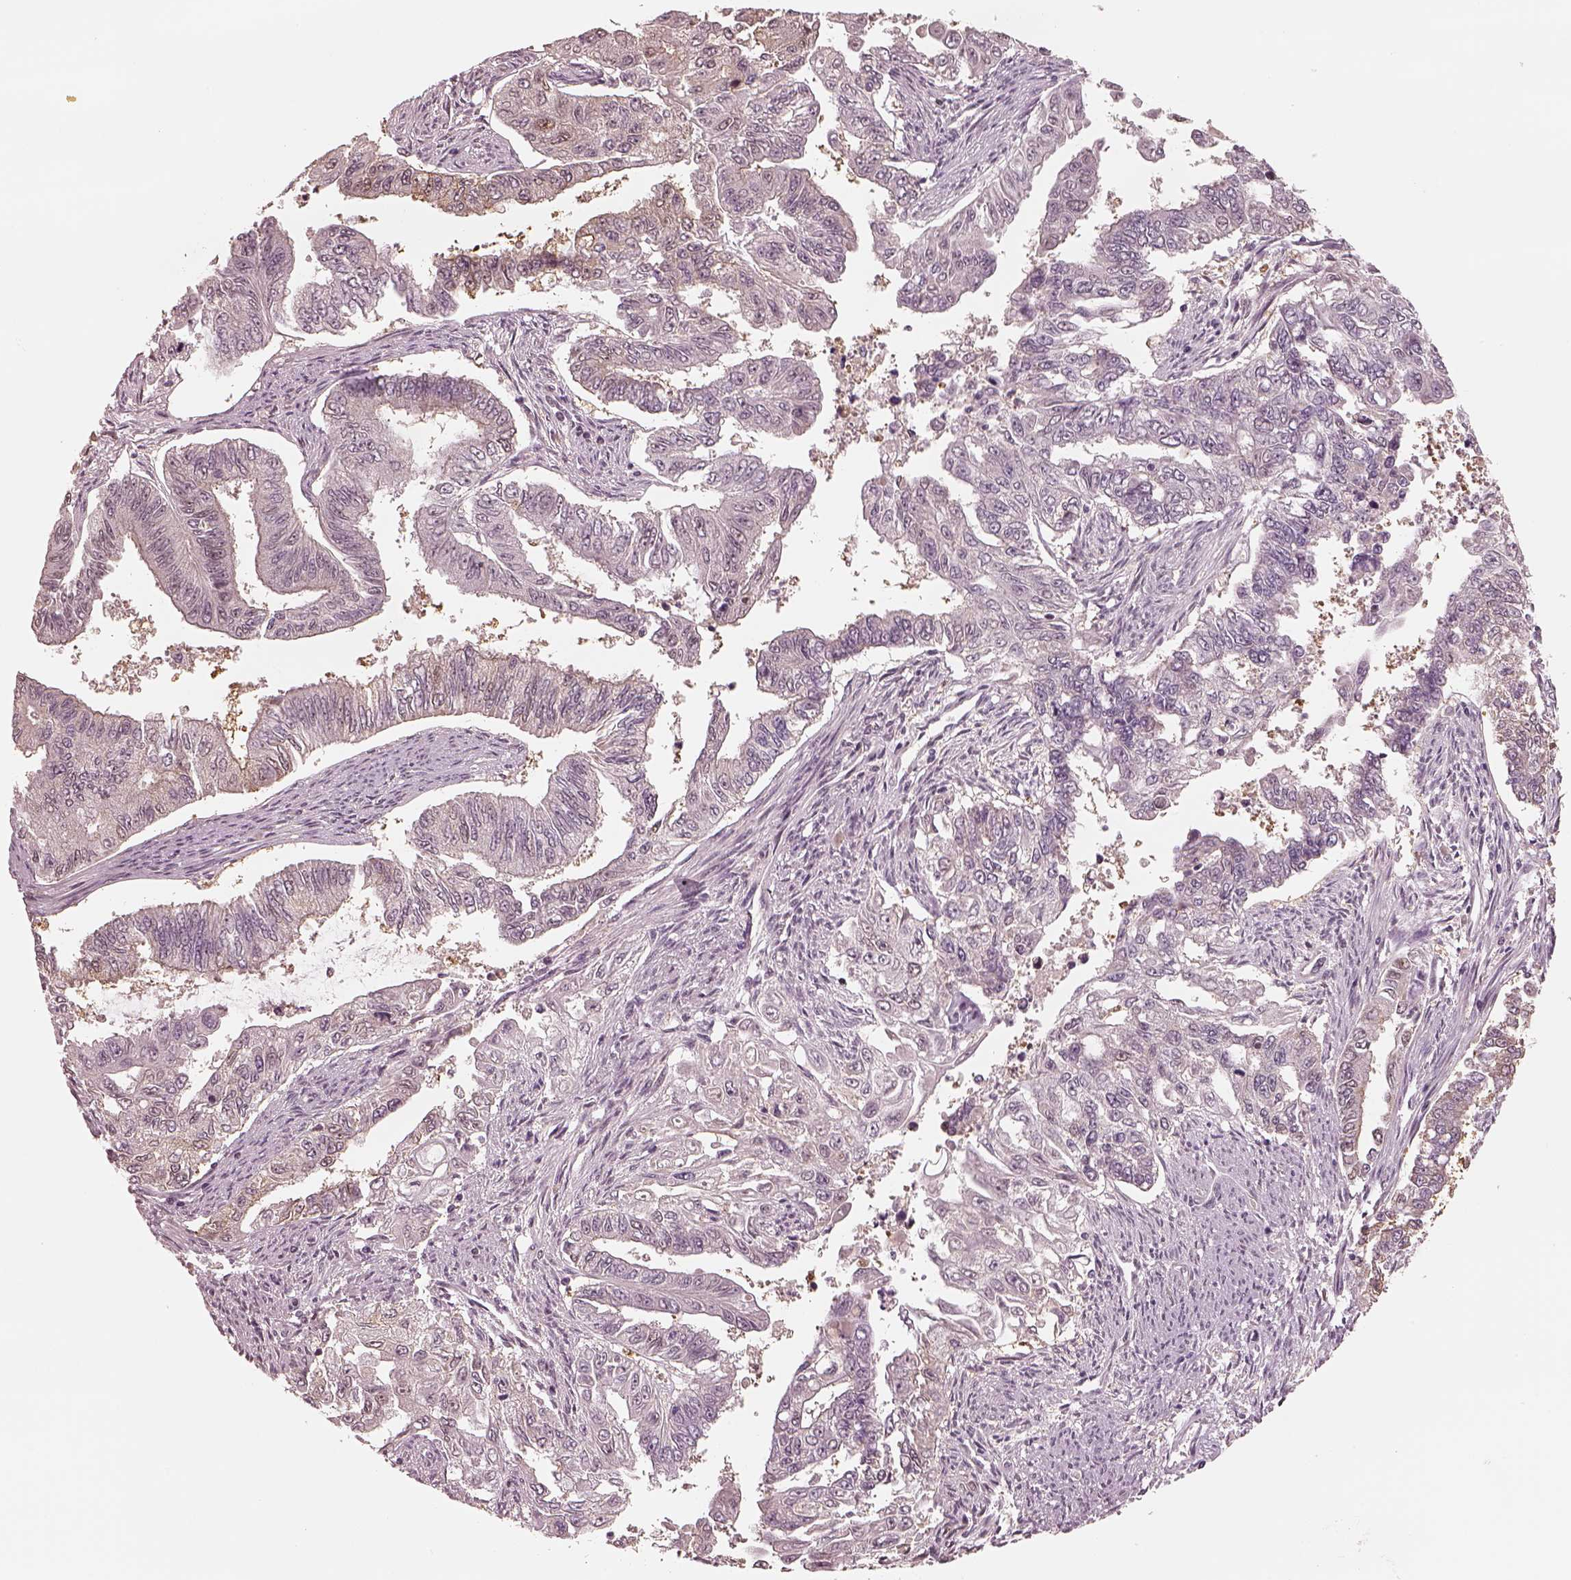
{"staining": {"intensity": "negative", "quantity": "none", "location": "none"}, "tissue": "endometrial cancer", "cell_type": "Tumor cells", "image_type": "cancer", "snomed": [{"axis": "morphology", "description": "Adenocarcinoma, NOS"}, {"axis": "topography", "description": "Uterus"}], "caption": "IHC histopathology image of neoplastic tissue: human endometrial cancer stained with DAB (3,3'-diaminobenzidine) reveals no significant protein staining in tumor cells. (DAB IHC, high magnification).", "gene": "EGR4", "patient": {"sex": "female", "age": 59}}